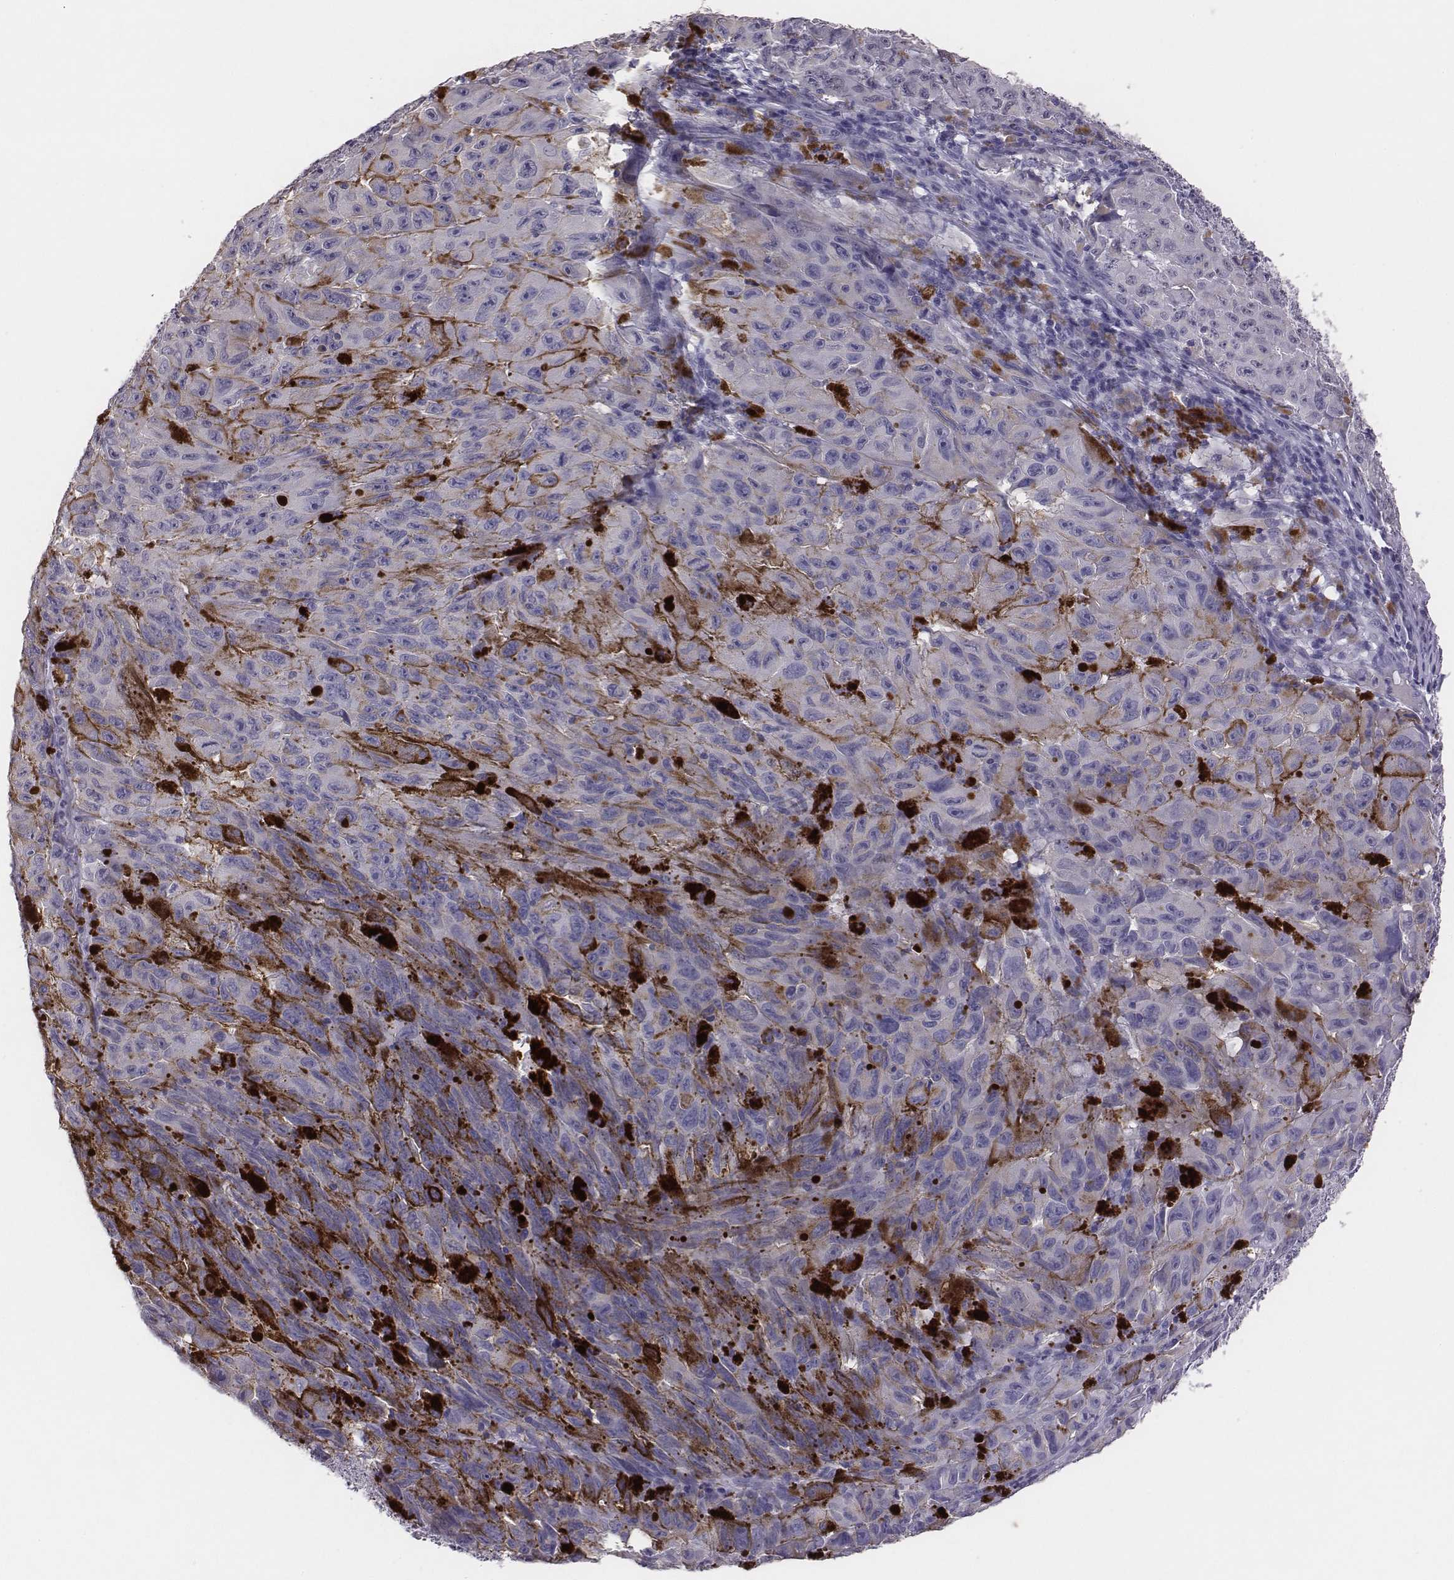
{"staining": {"intensity": "negative", "quantity": "none", "location": "none"}, "tissue": "melanoma", "cell_type": "Tumor cells", "image_type": "cancer", "snomed": [{"axis": "morphology", "description": "Malignant melanoma, NOS"}, {"axis": "topography", "description": "Vulva, labia, clitoris and Bartholin´s gland, NO"}], "caption": "Tumor cells show no significant protein staining in malignant melanoma.", "gene": "EN1", "patient": {"sex": "female", "age": 75}}